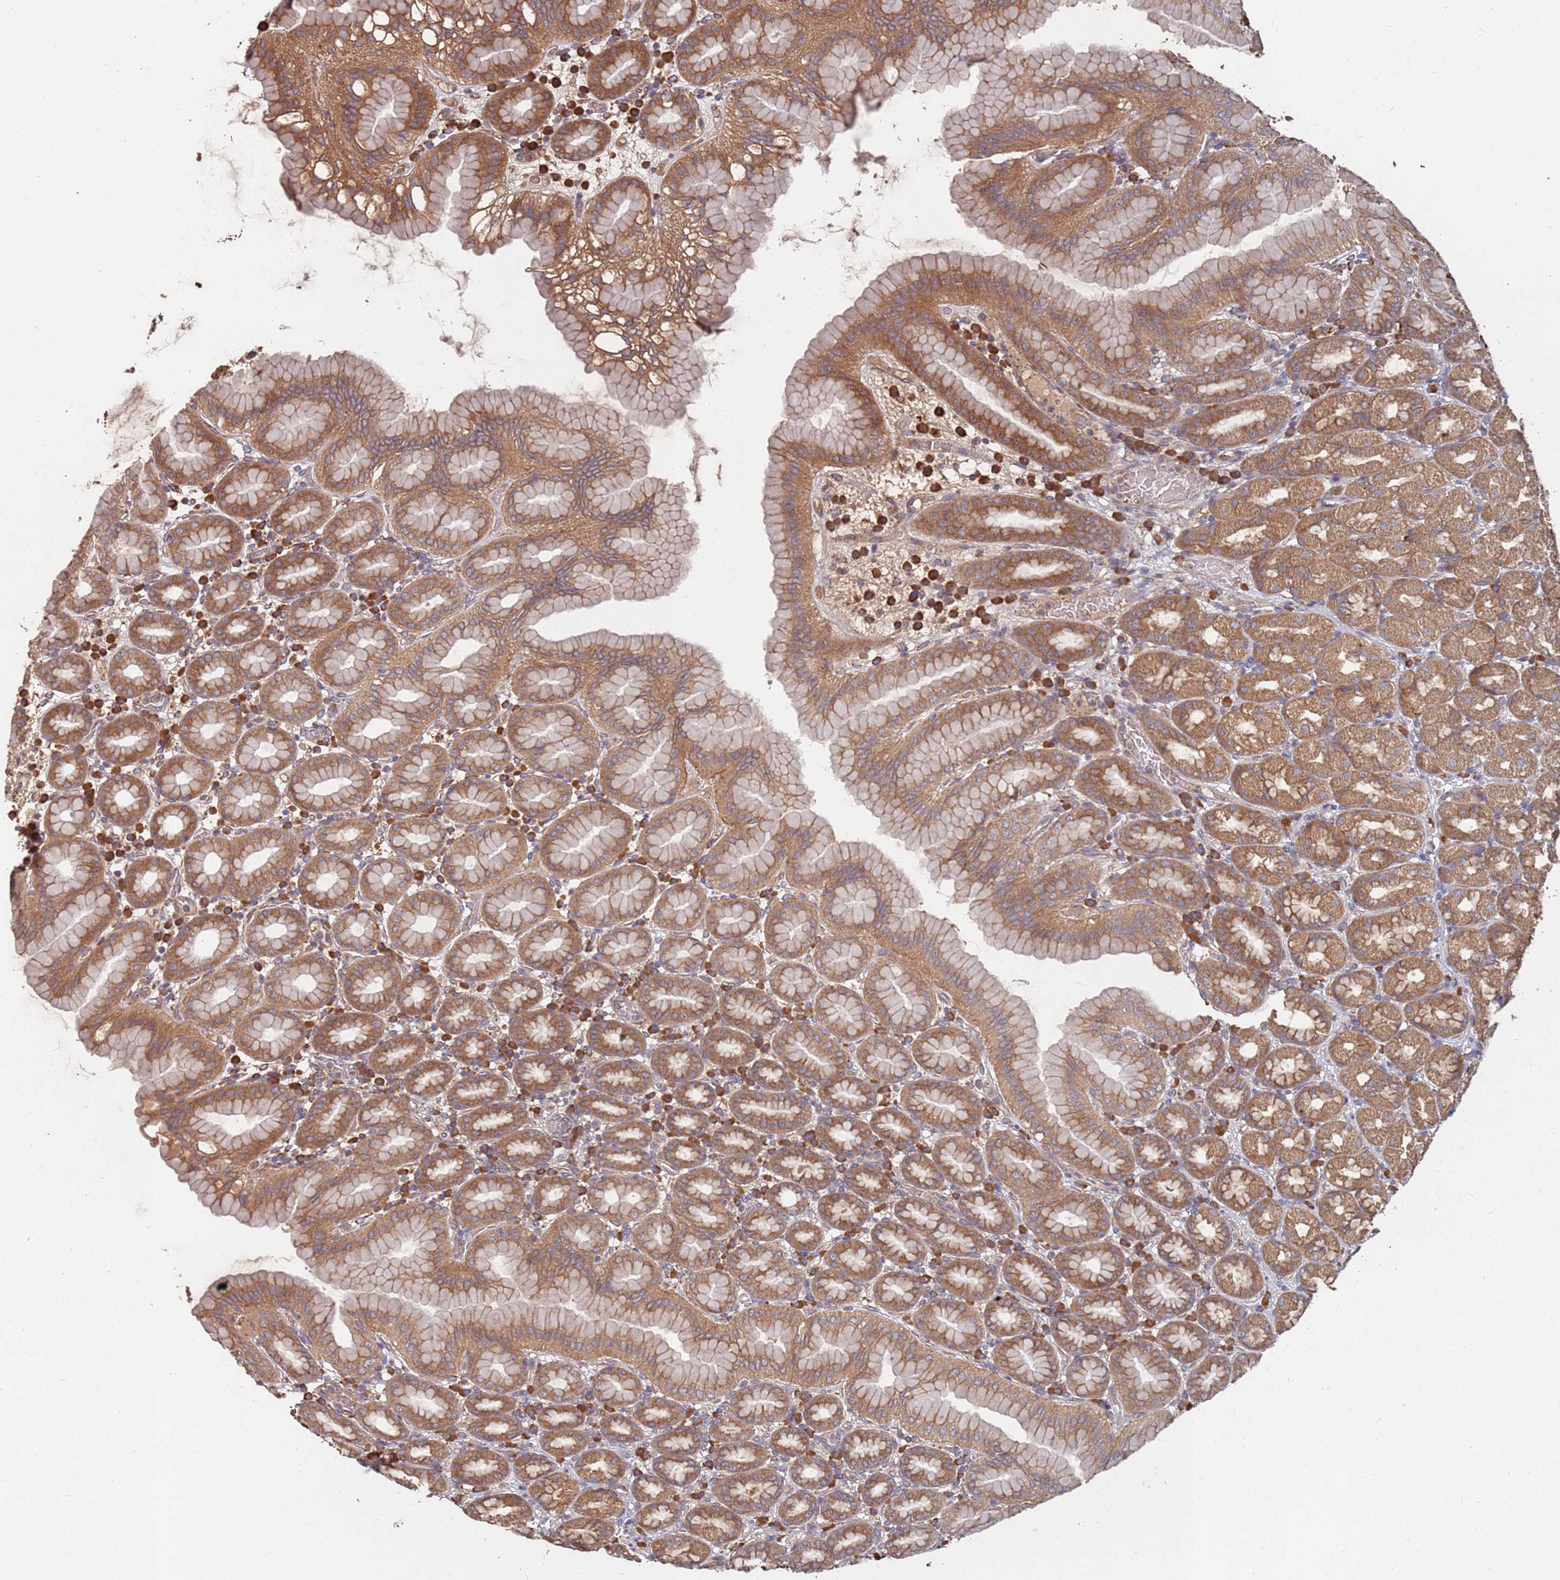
{"staining": {"intensity": "moderate", "quantity": ">75%", "location": "cytoplasmic/membranous"}, "tissue": "stomach", "cell_type": "Glandular cells", "image_type": "normal", "snomed": [{"axis": "morphology", "description": "Normal tissue, NOS"}, {"axis": "topography", "description": "Stomach, upper"}], "caption": "A high-resolution photomicrograph shows immunohistochemistry (IHC) staining of normal stomach, which reveals moderate cytoplasmic/membranous positivity in about >75% of glandular cells.", "gene": "ATG5", "patient": {"sex": "male", "age": 68}}